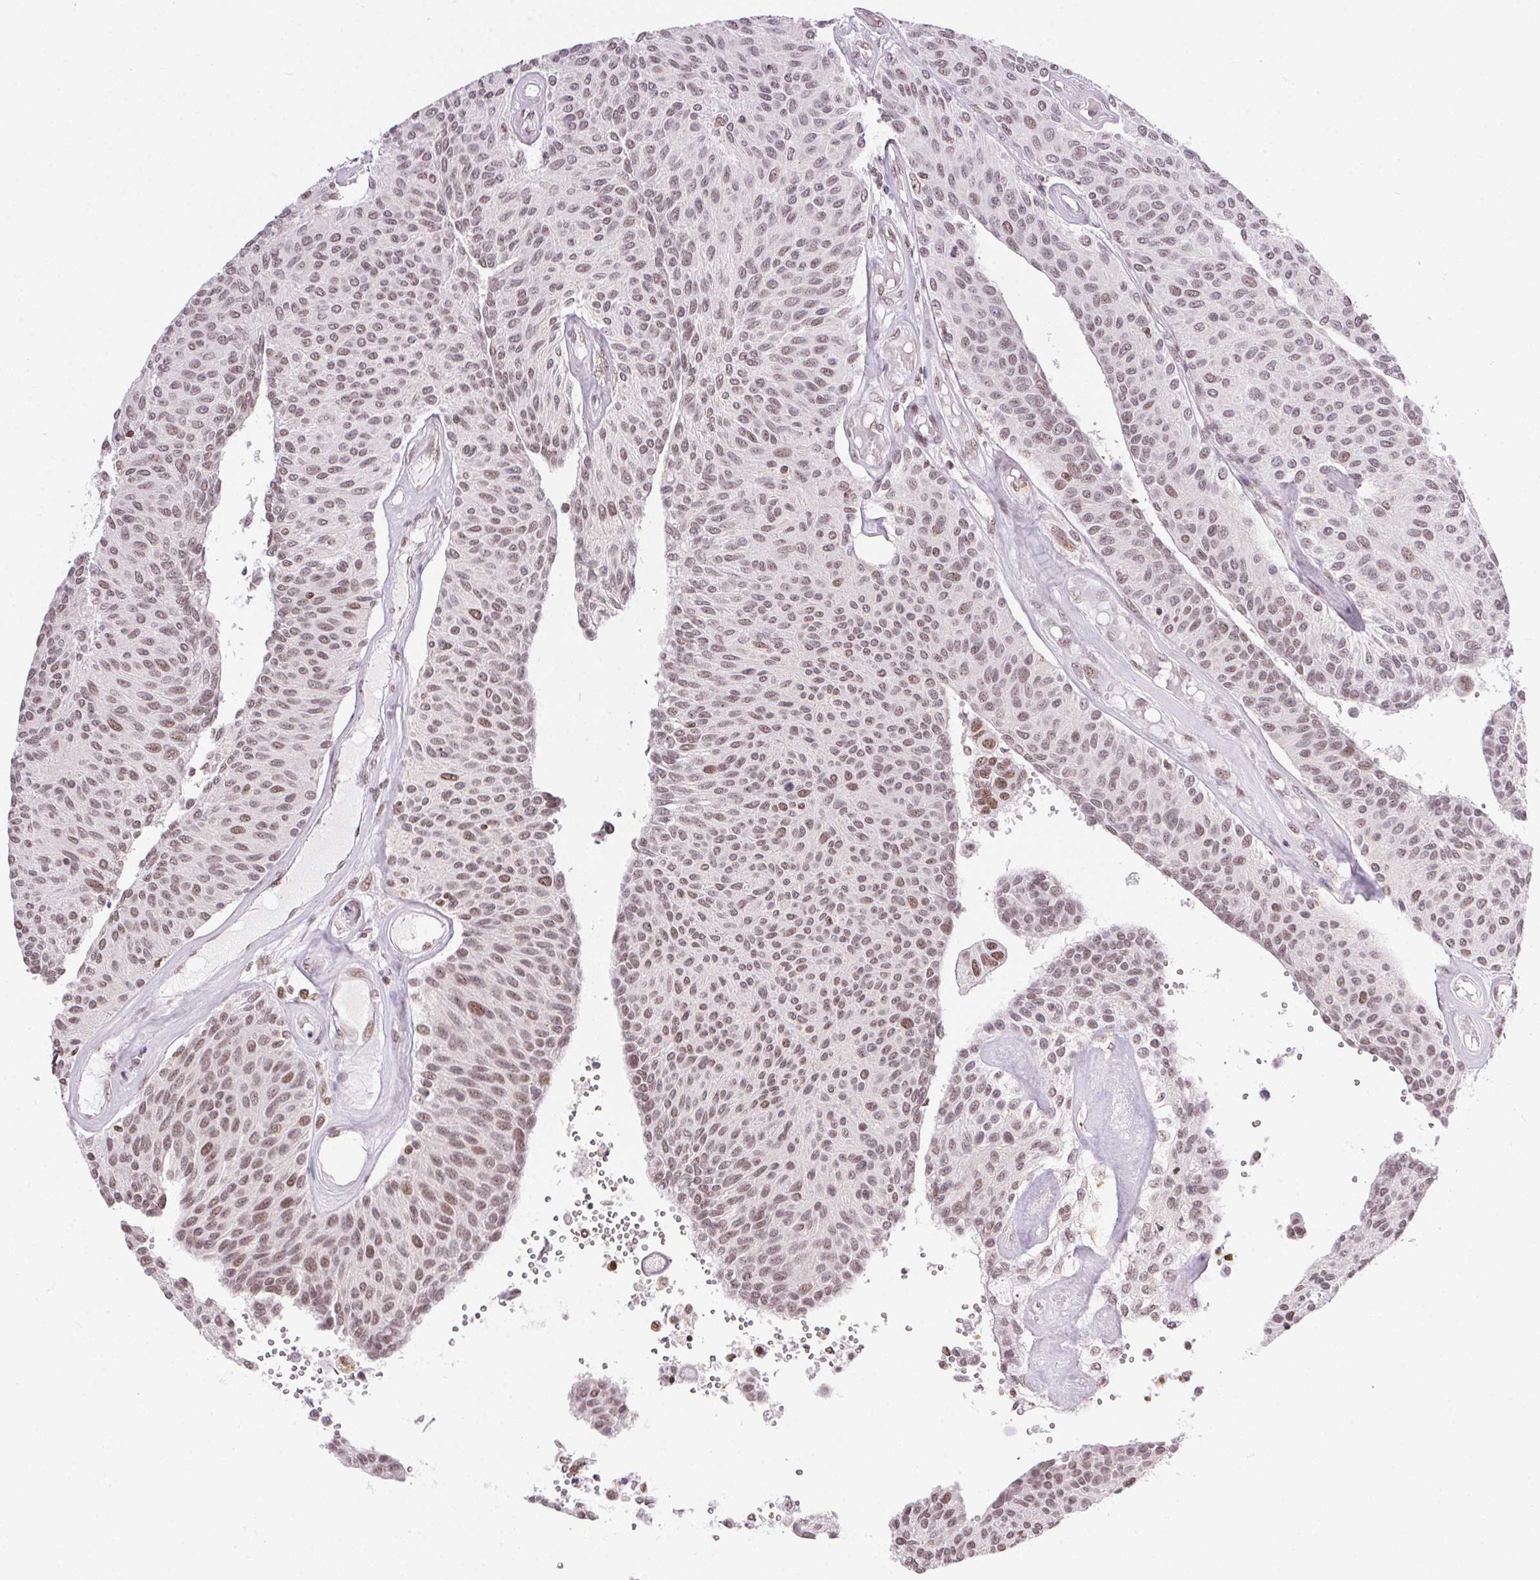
{"staining": {"intensity": "moderate", "quantity": ">75%", "location": "nuclear"}, "tissue": "urothelial cancer", "cell_type": "Tumor cells", "image_type": "cancer", "snomed": [{"axis": "morphology", "description": "Urothelial carcinoma, NOS"}, {"axis": "topography", "description": "Urinary bladder"}], "caption": "Immunohistochemical staining of urothelial cancer shows medium levels of moderate nuclear staining in approximately >75% of tumor cells.", "gene": "NFE2L1", "patient": {"sex": "male", "age": 55}}